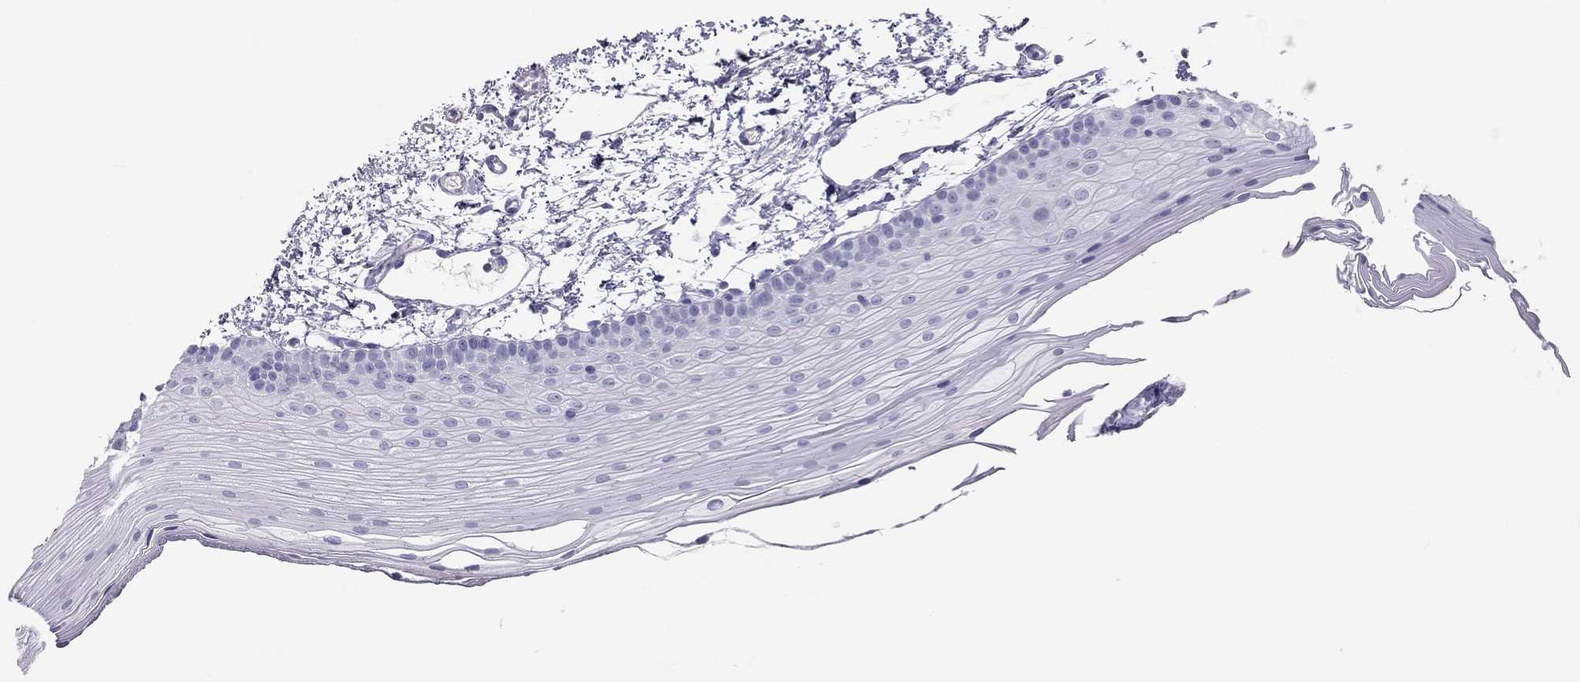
{"staining": {"intensity": "negative", "quantity": "none", "location": "none"}, "tissue": "oral mucosa", "cell_type": "Squamous epithelial cells", "image_type": "normal", "snomed": [{"axis": "morphology", "description": "Normal tissue, NOS"}, {"axis": "topography", "description": "Oral tissue"}], "caption": "Squamous epithelial cells are negative for brown protein staining in benign oral mucosa.", "gene": "KLRG1", "patient": {"sex": "female", "age": 57}}